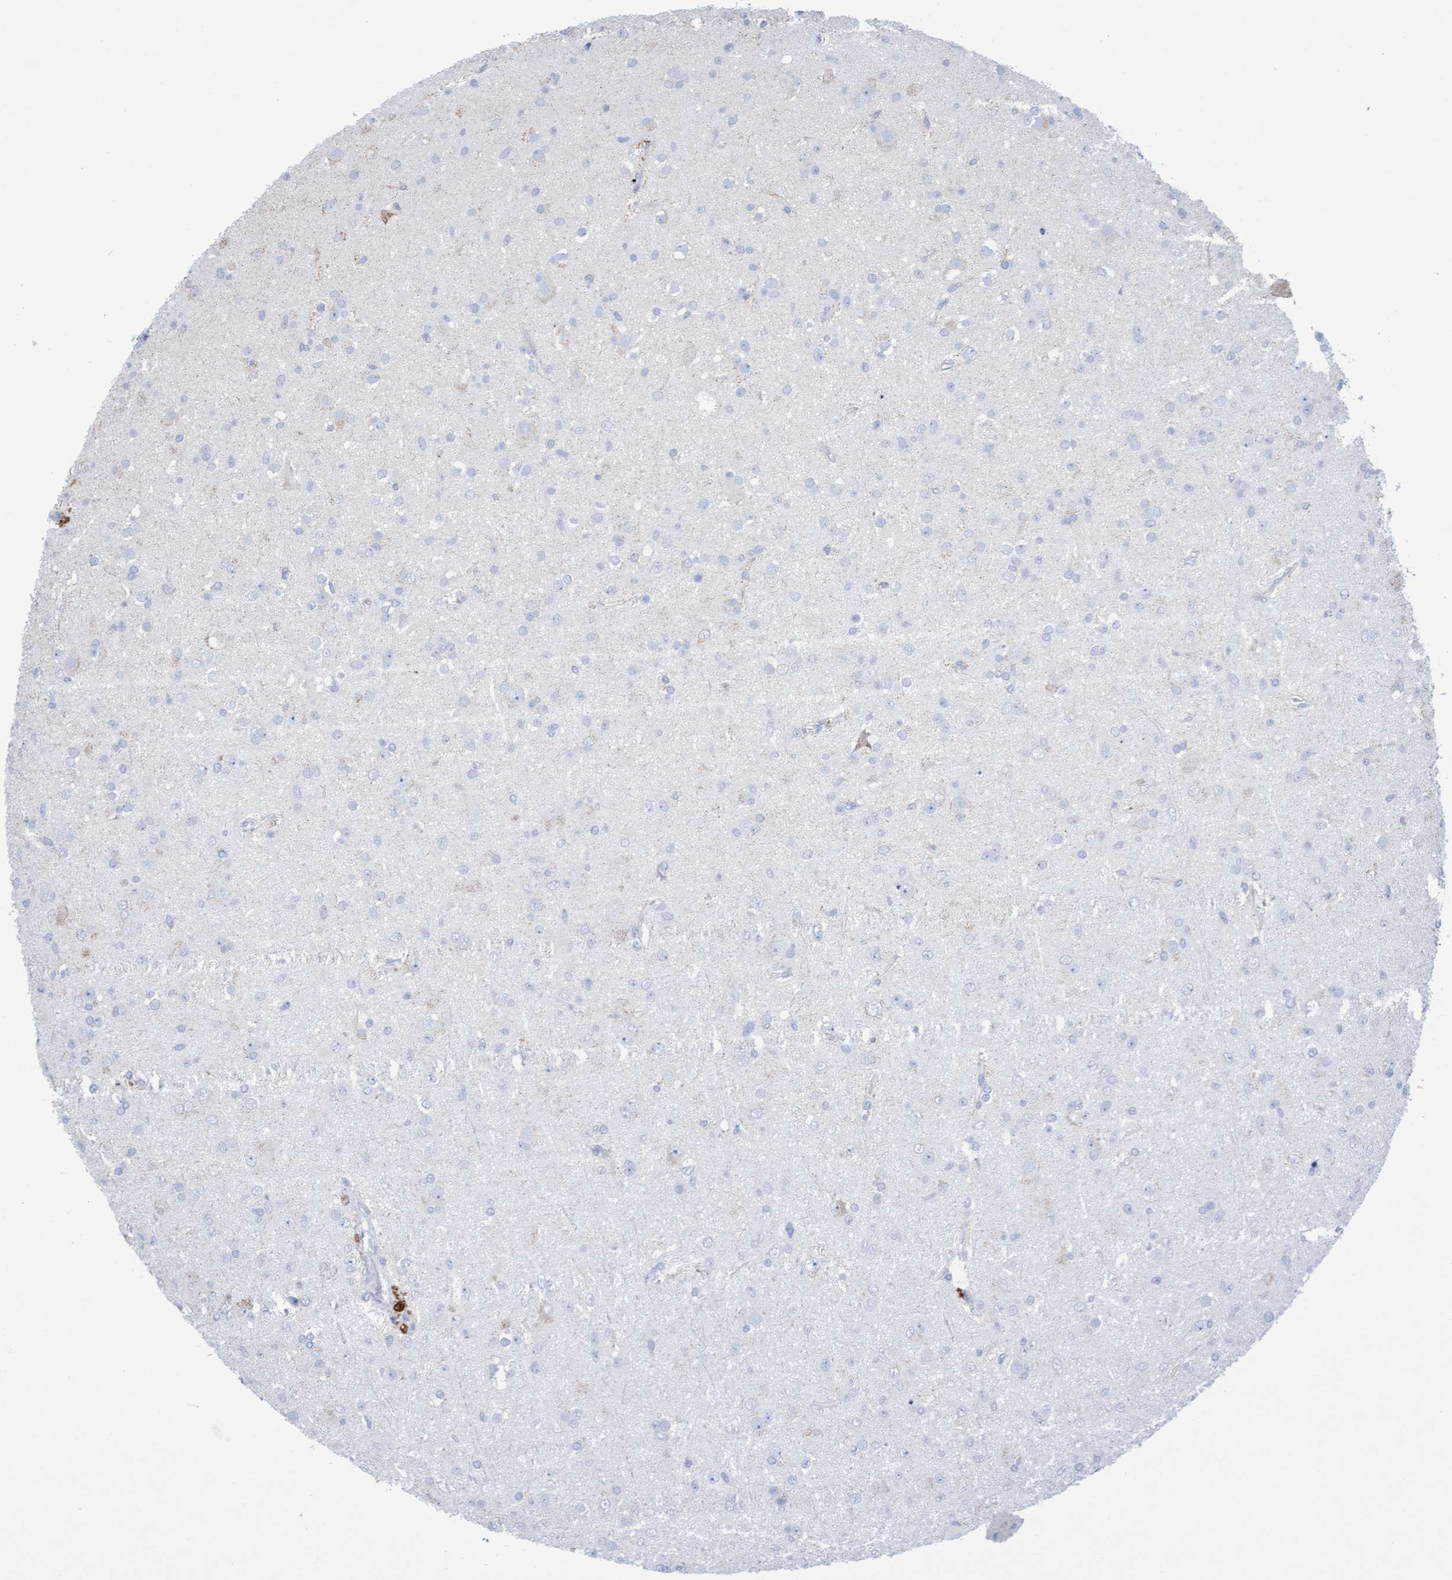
{"staining": {"intensity": "negative", "quantity": "none", "location": "none"}, "tissue": "glioma", "cell_type": "Tumor cells", "image_type": "cancer", "snomed": [{"axis": "morphology", "description": "Glioma, malignant, Low grade"}, {"axis": "topography", "description": "Brain"}], "caption": "This is a photomicrograph of IHC staining of low-grade glioma (malignant), which shows no positivity in tumor cells.", "gene": "SLC28A3", "patient": {"sex": "male", "age": 65}}